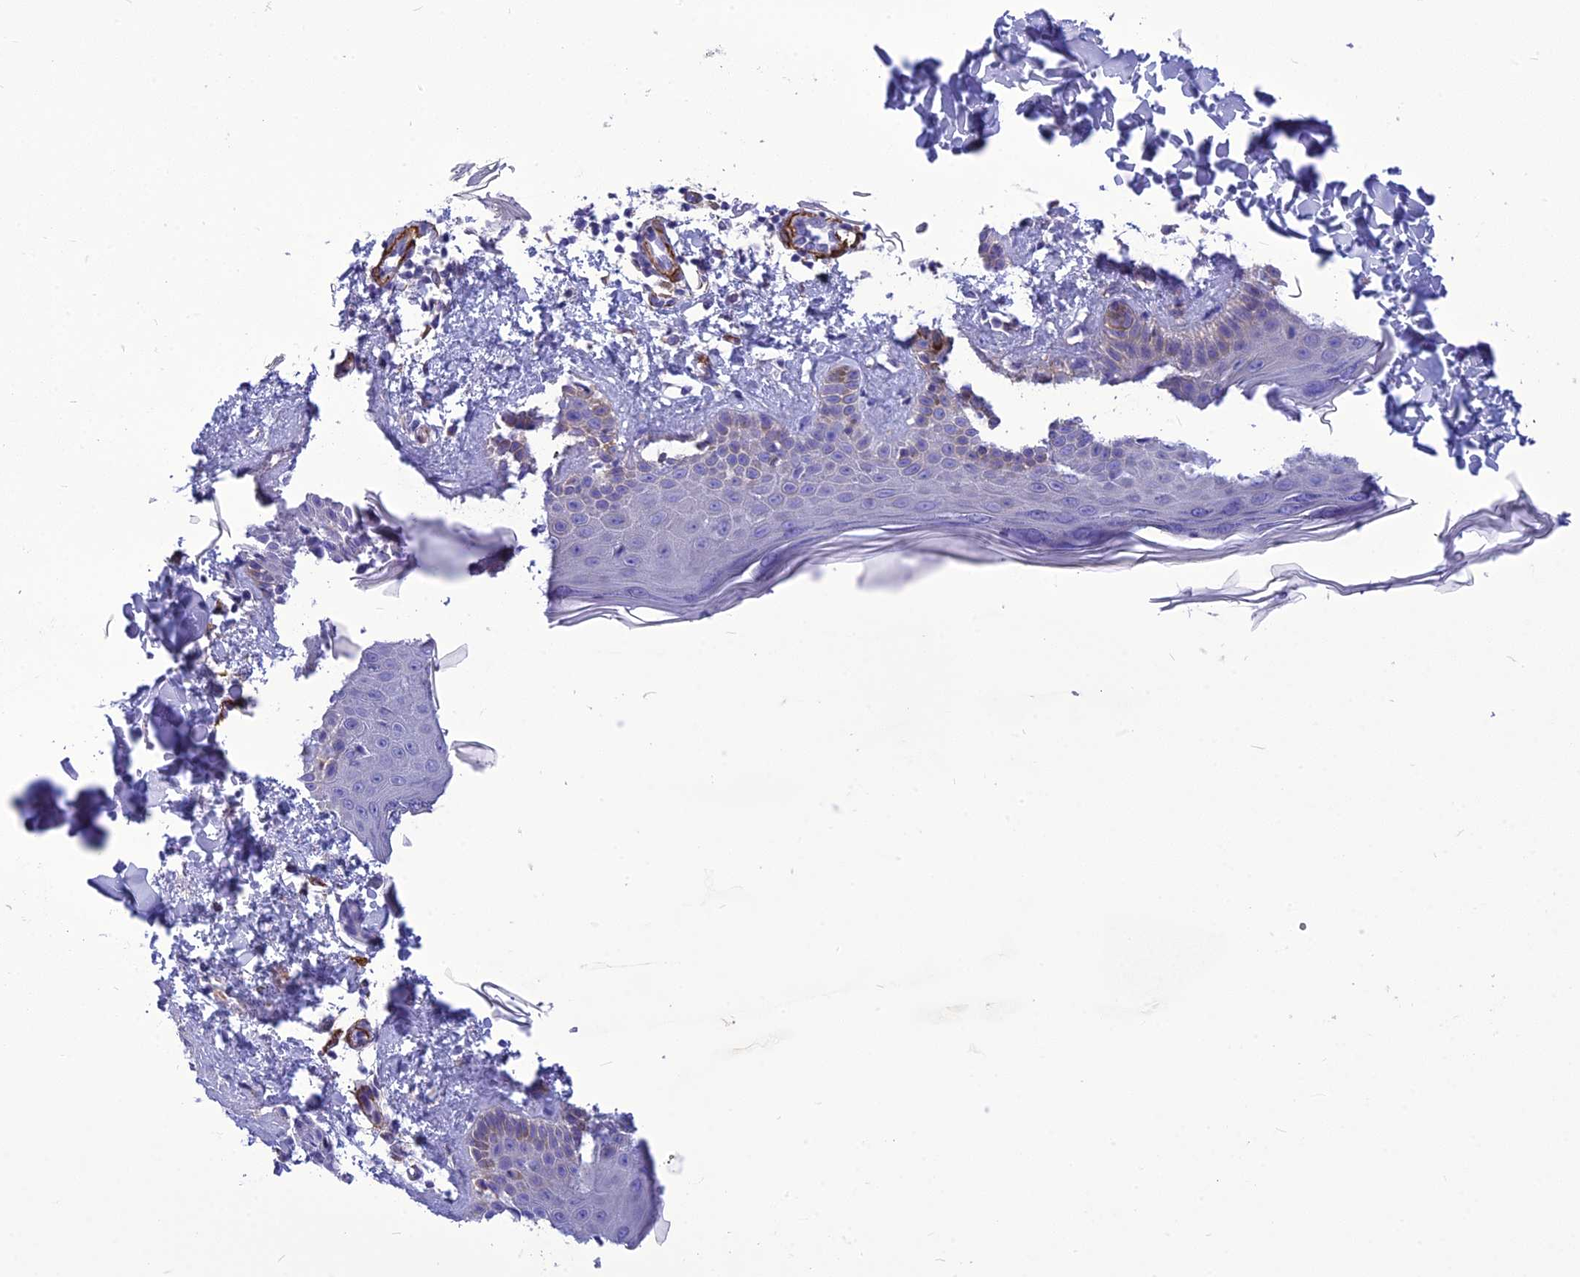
{"staining": {"intensity": "negative", "quantity": "none", "location": "none"}, "tissue": "skin", "cell_type": "Fibroblasts", "image_type": "normal", "snomed": [{"axis": "morphology", "description": "Normal tissue, NOS"}, {"axis": "topography", "description": "Skin"}], "caption": "Fibroblasts show no significant protein positivity in normal skin.", "gene": "NKD1", "patient": {"sex": "male", "age": 52}}